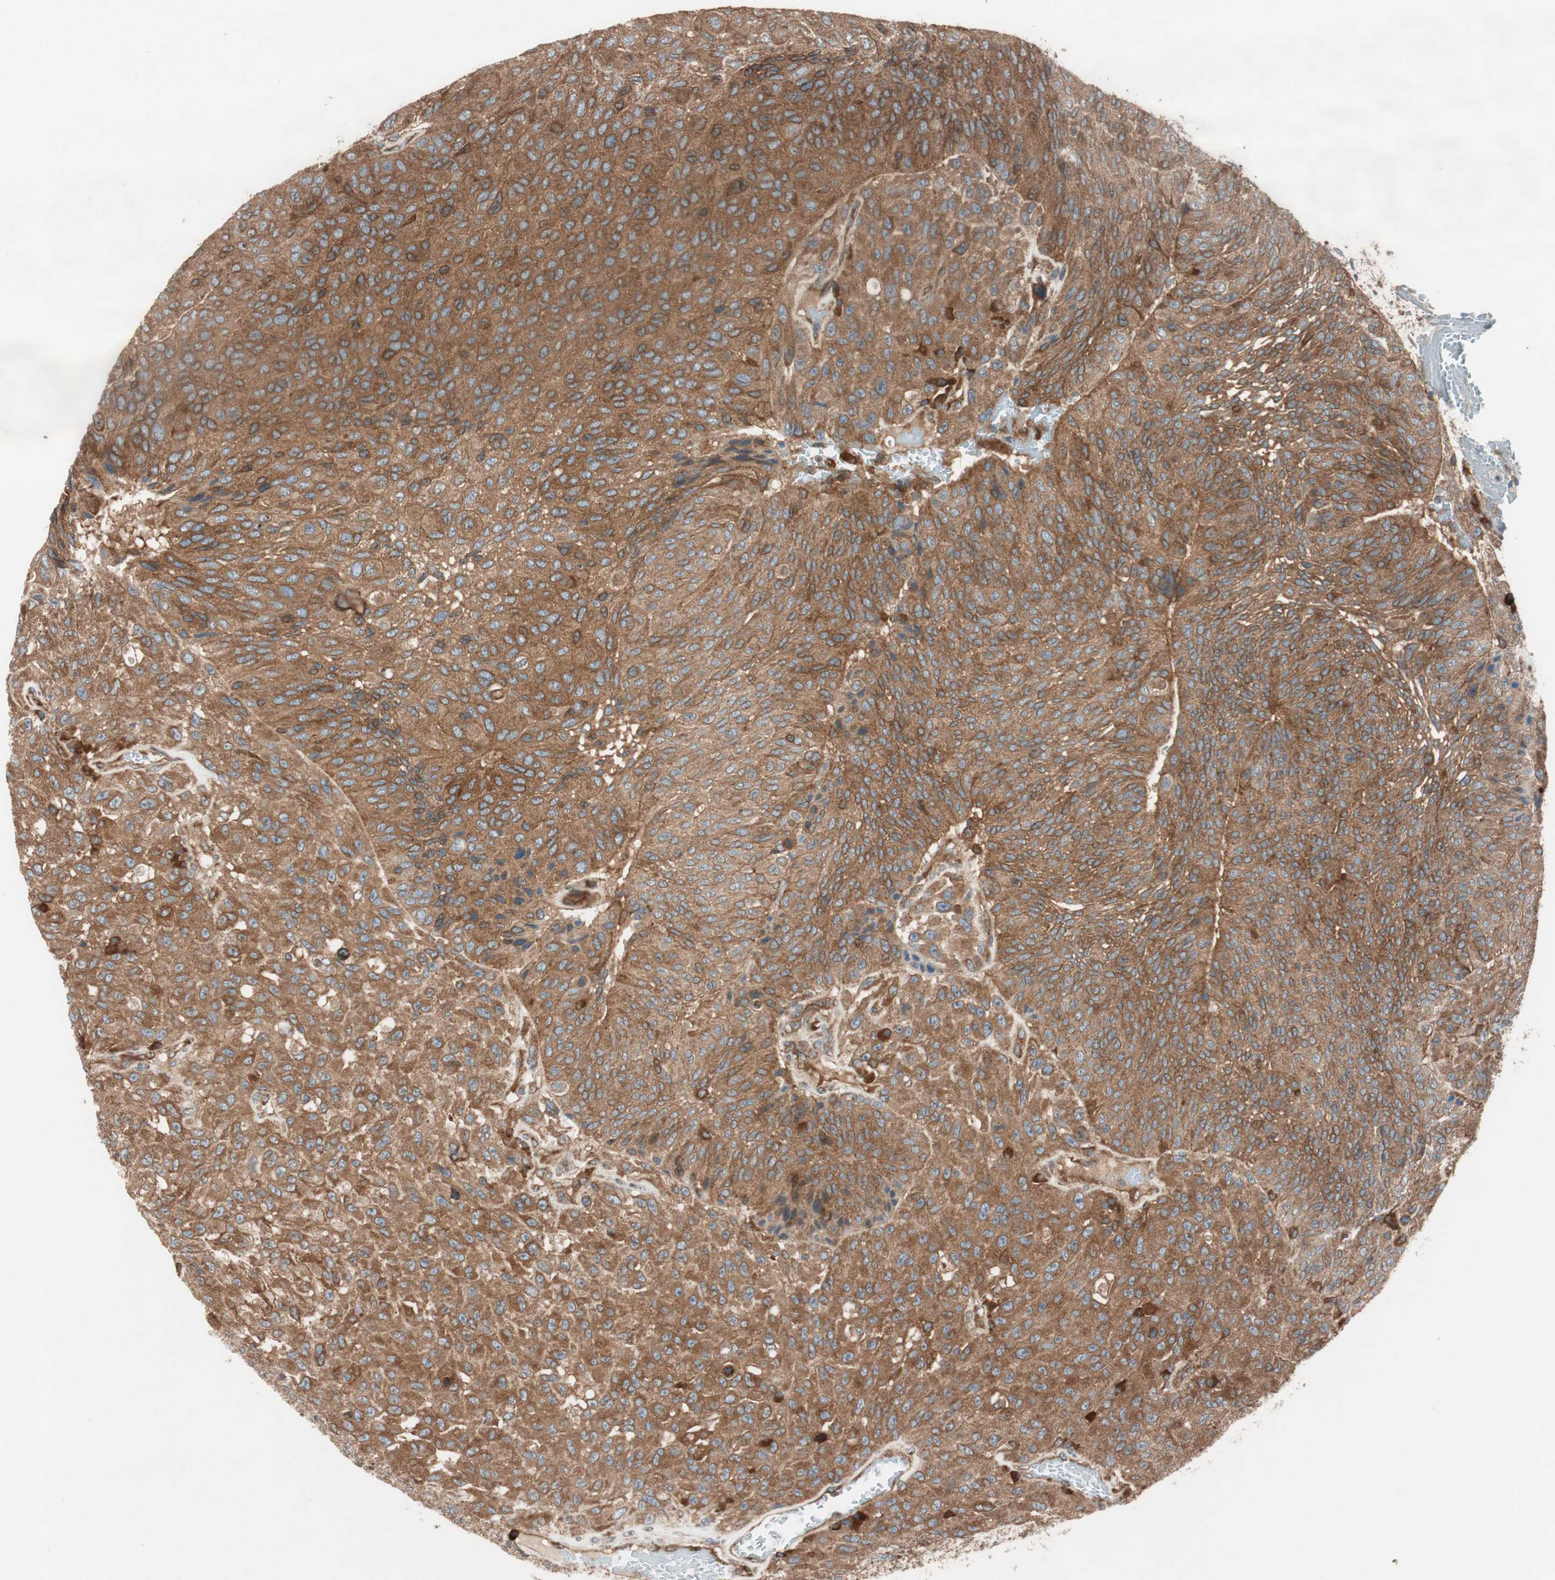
{"staining": {"intensity": "moderate", "quantity": ">75%", "location": "cytoplasmic/membranous"}, "tissue": "urothelial cancer", "cell_type": "Tumor cells", "image_type": "cancer", "snomed": [{"axis": "morphology", "description": "Urothelial carcinoma, High grade"}, {"axis": "topography", "description": "Urinary bladder"}], "caption": "Immunohistochemistry (IHC) staining of urothelial cancer, which shows medium levels of moderate cytoplasmic/membranous expression in about >75% of tumor cells indicating moderate cytoplasmic/membranous protein staining. The staining was performed using DAB (brown) for protein detection and nuclei were counterstained in hematoxylin (blue).", "gene": "RAB5A", "patient": {"sex": "male", "age": 66}}